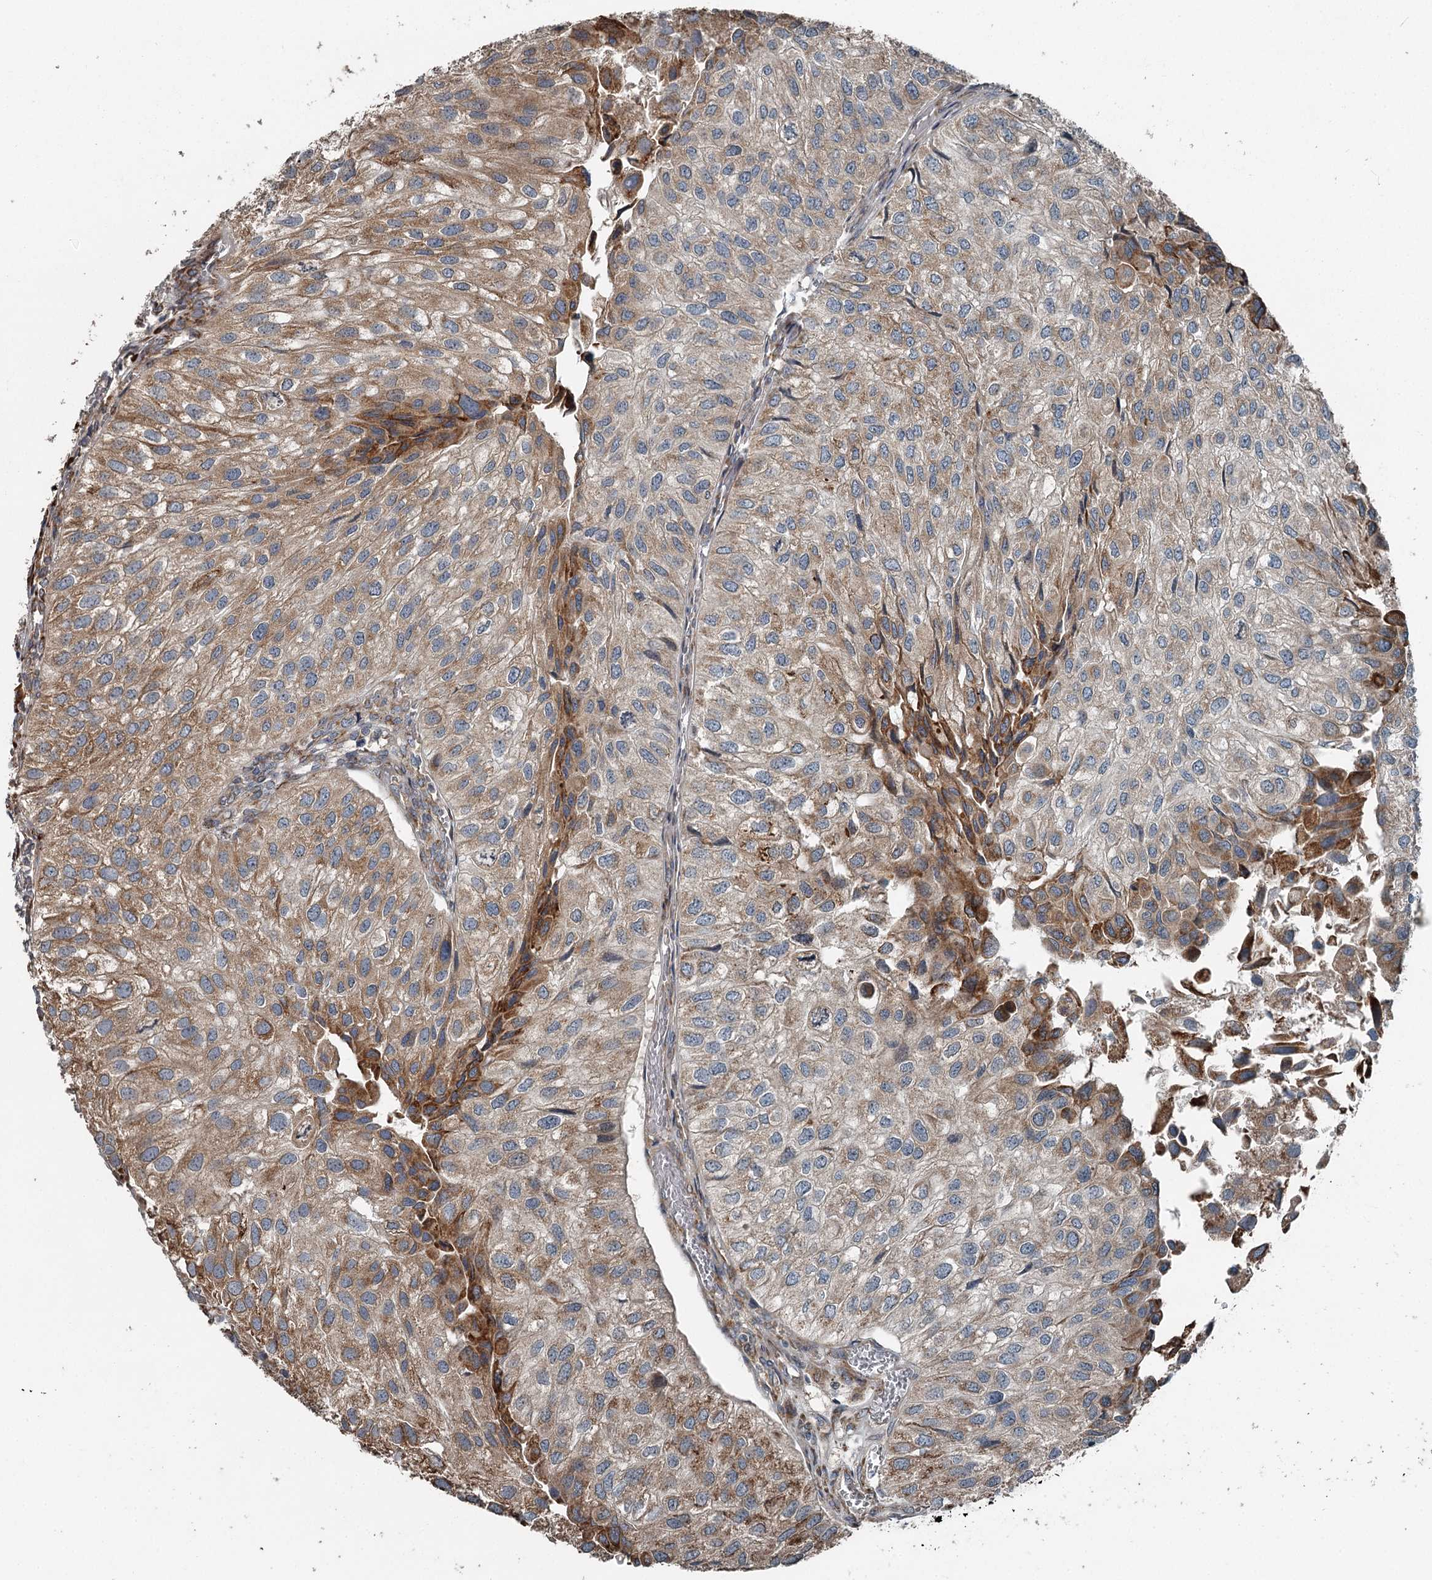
{"staining": {"intensity": "moderate", "quantity": "25%-75%", "location": "cytoplasmic/membranous"}, "tissue": "urothelial cancer", "cell_type": "Tumor cells", "image_type": "cancer", "snomed": [{"axis": "morphology", "description": "Urothelial carcinoma, Low grade"}, {"axis": "topography", "description": "Urinary bladder"}], "caption": "Human urothelial carcinoma (low-grade) stained for a protein (brown) demonstrates moderate cytoplasmic/membranous positive expression in about 25%-75% of tumor cells.", "gene": "RASSF8", "patient": {"sex": "female", "age": 89}}